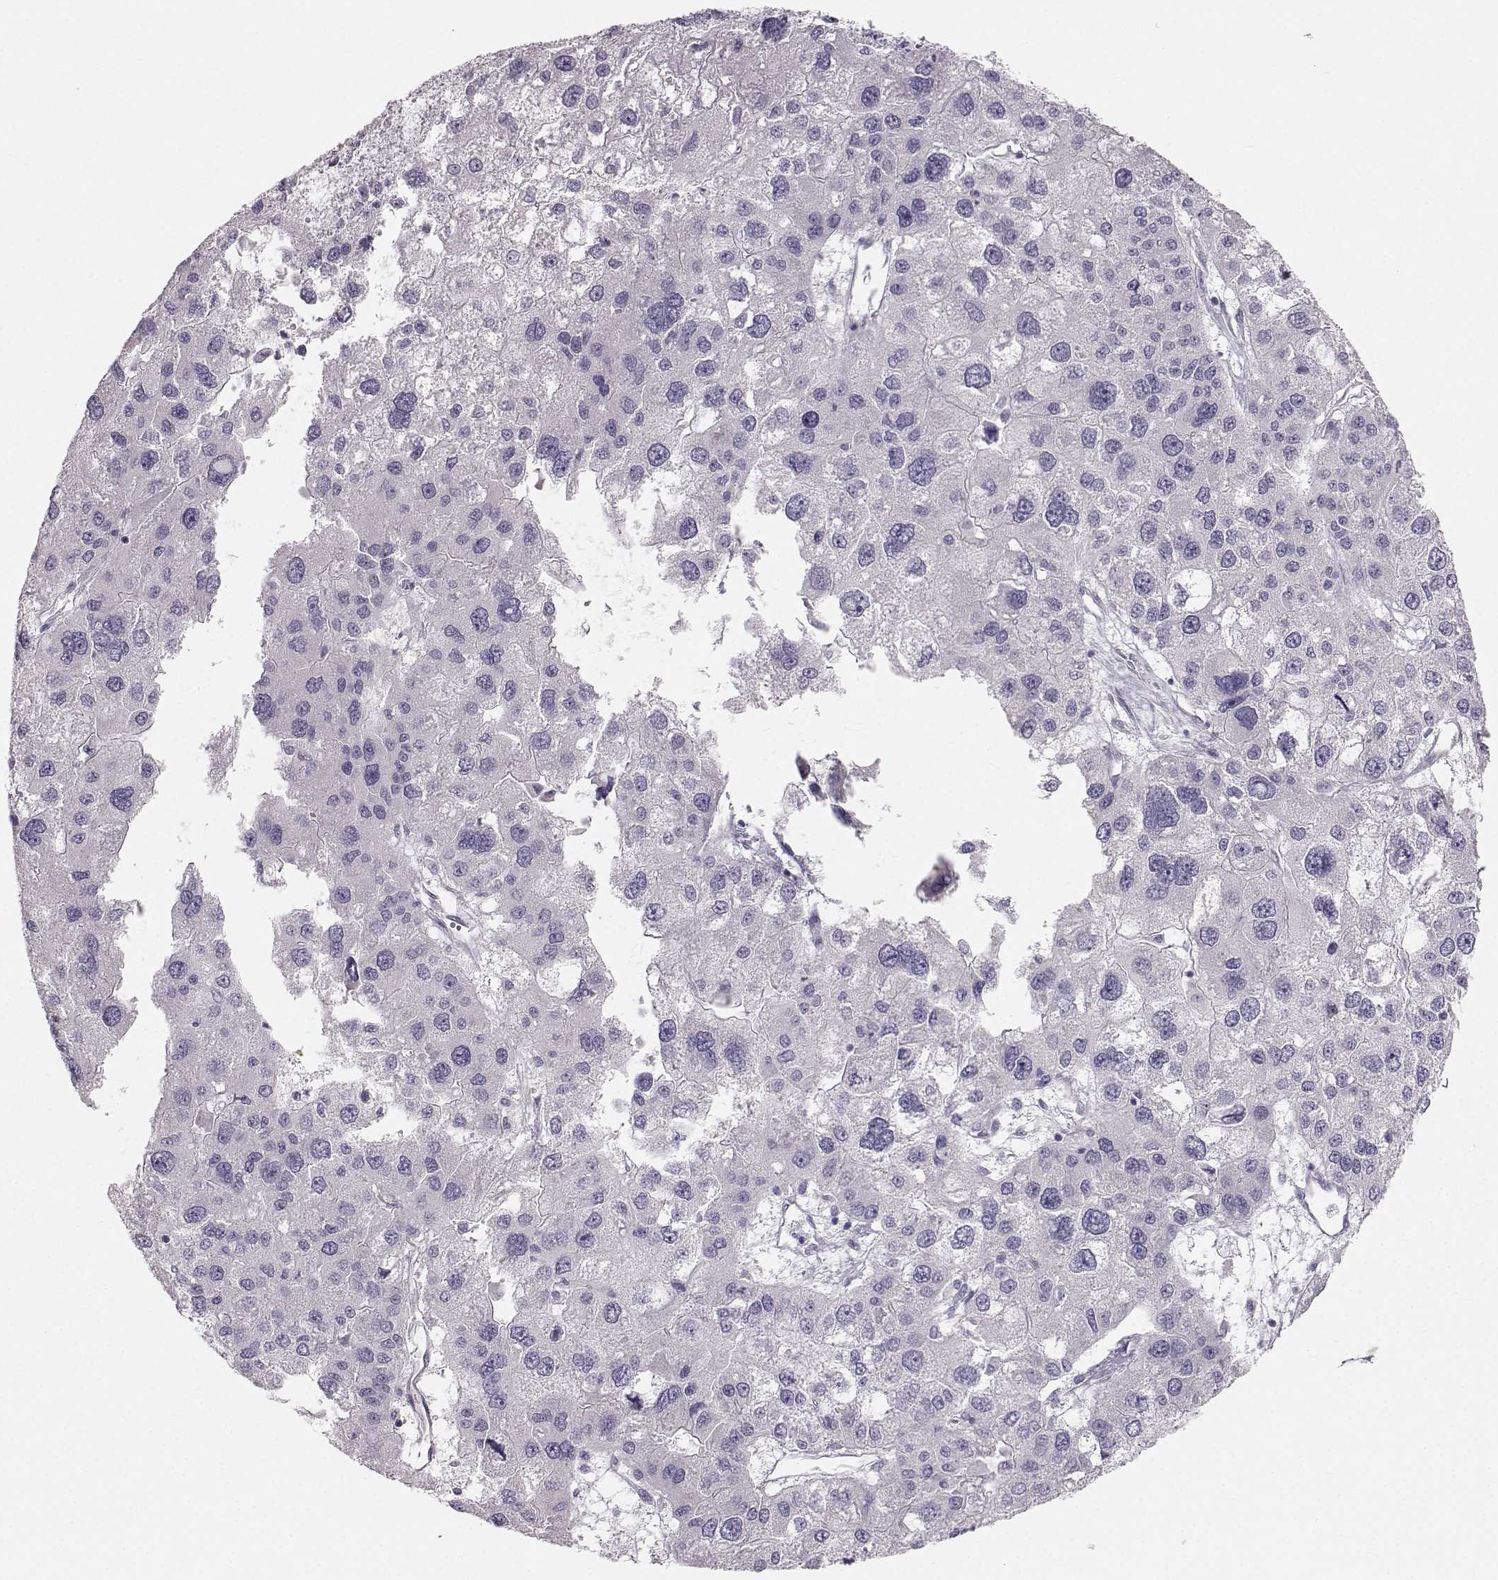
{"staining": {"intensity": "negative", "quantity": "none", "location": "none"}, "tissue": "liver cancer", "cell_type": "Tumor cells", "image_type": "cancer", "snomed": [{"axis": "morphology", "description": "Carcinoma, Hepatocellular, NOS"}, {"axis": "topography", "description": "Liver"}], "caption": "Hepatocellular carcinoma (liver) was stained to show a protein in brown. There is no significant expression in tumor cells.", "gene": "OIP5", "patient": {"sex": "male", "age": 73}}